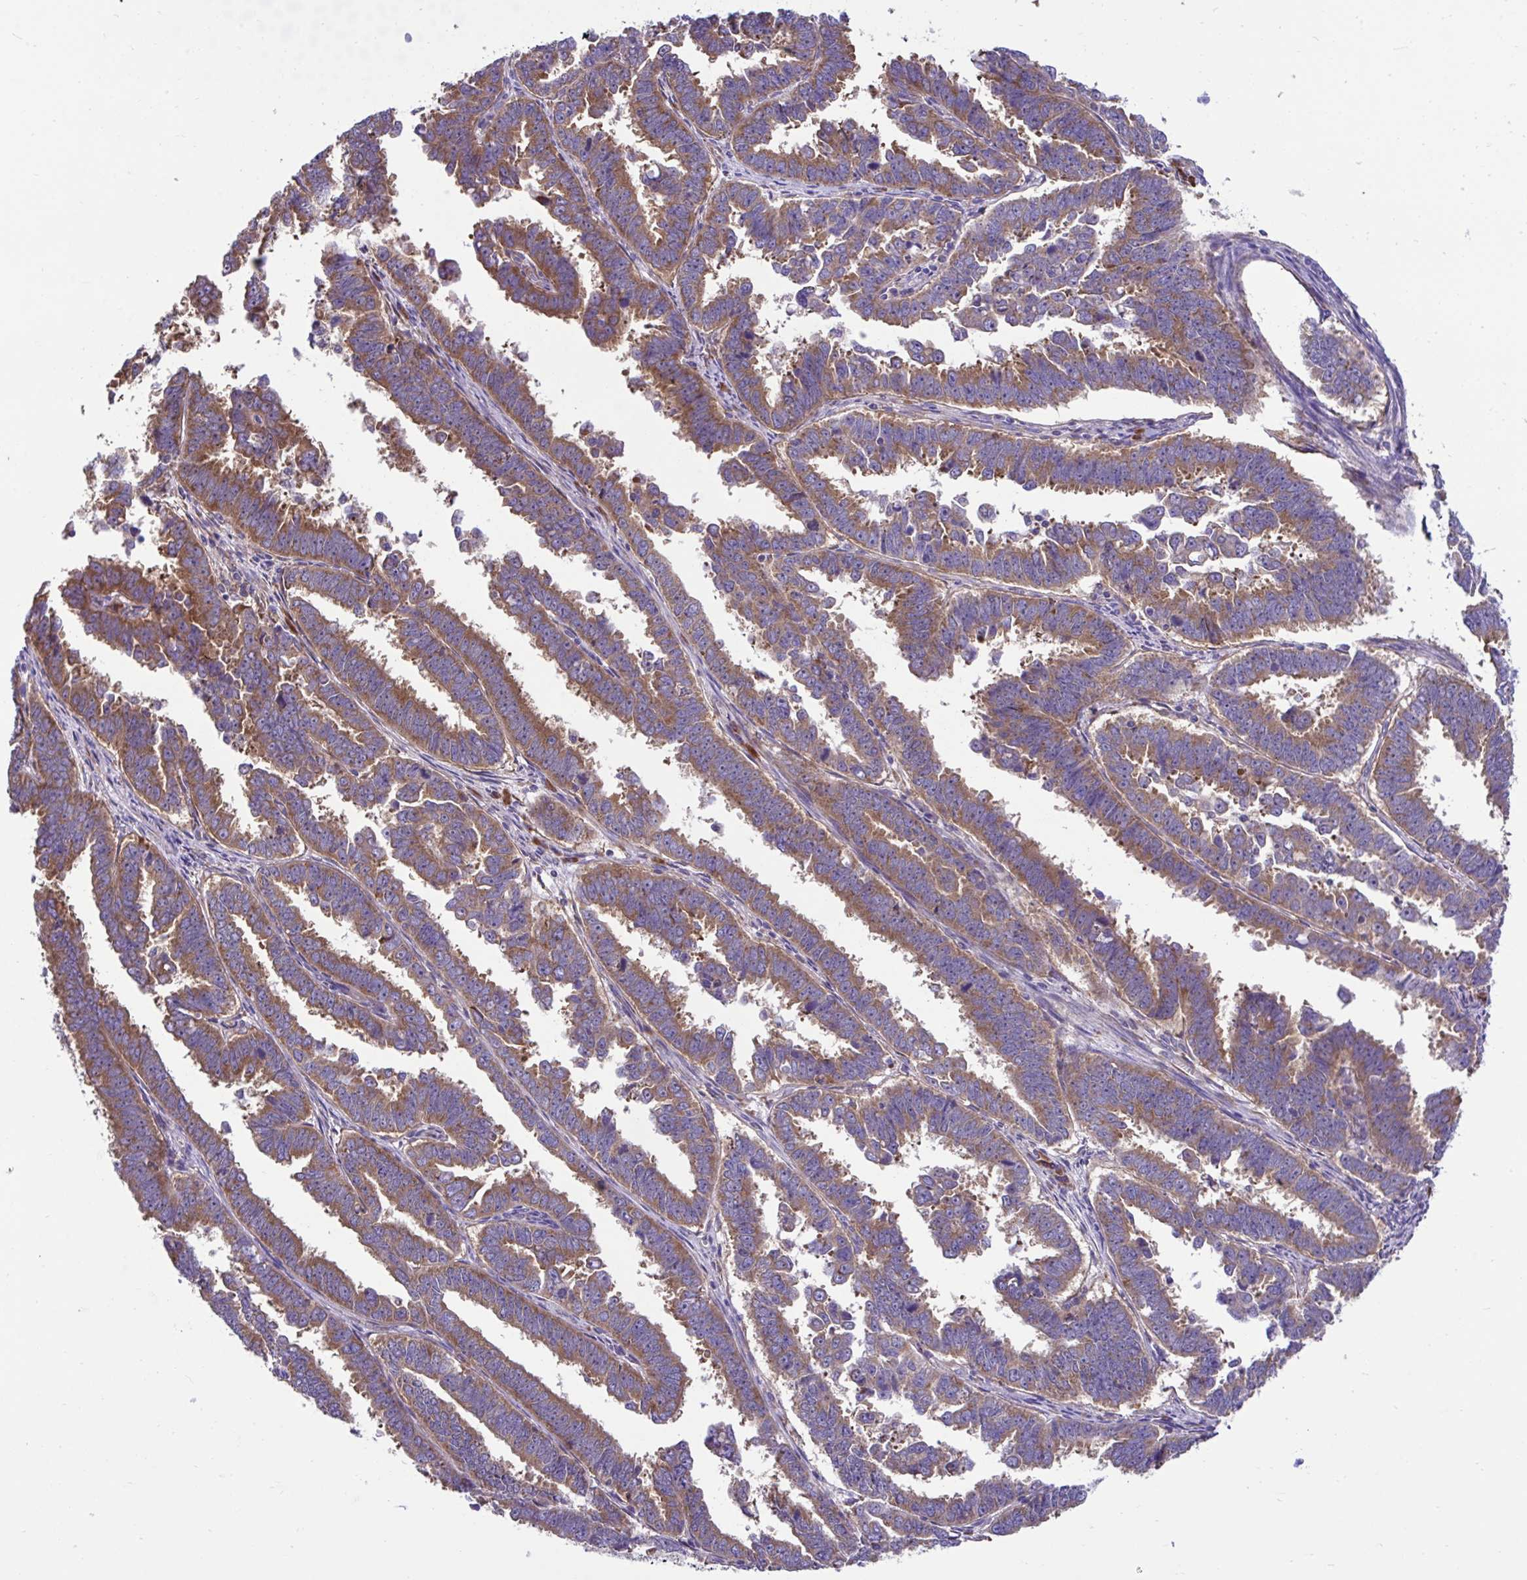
{"staining": {"intensity": "moderate", "quantity": ">75%", "location": "cytoplasmic/membranous"}, "tissue": "endometrial cancer", "cell_type": "Tumor cells", "image_type": "cancer", "snomed": [{"axis": "morphology", "description": "Adenocarcinoma, NOS"}, {"axis": "topography", "description": "Endometrium"}], "caption": "Endometrial adenocarcinoma tissue shows moderate cytoplasmic/membranous expression in approximately >75% of tumor cells", "gene": "RPL7", "patient": {"sex": "female", "age": 75}}